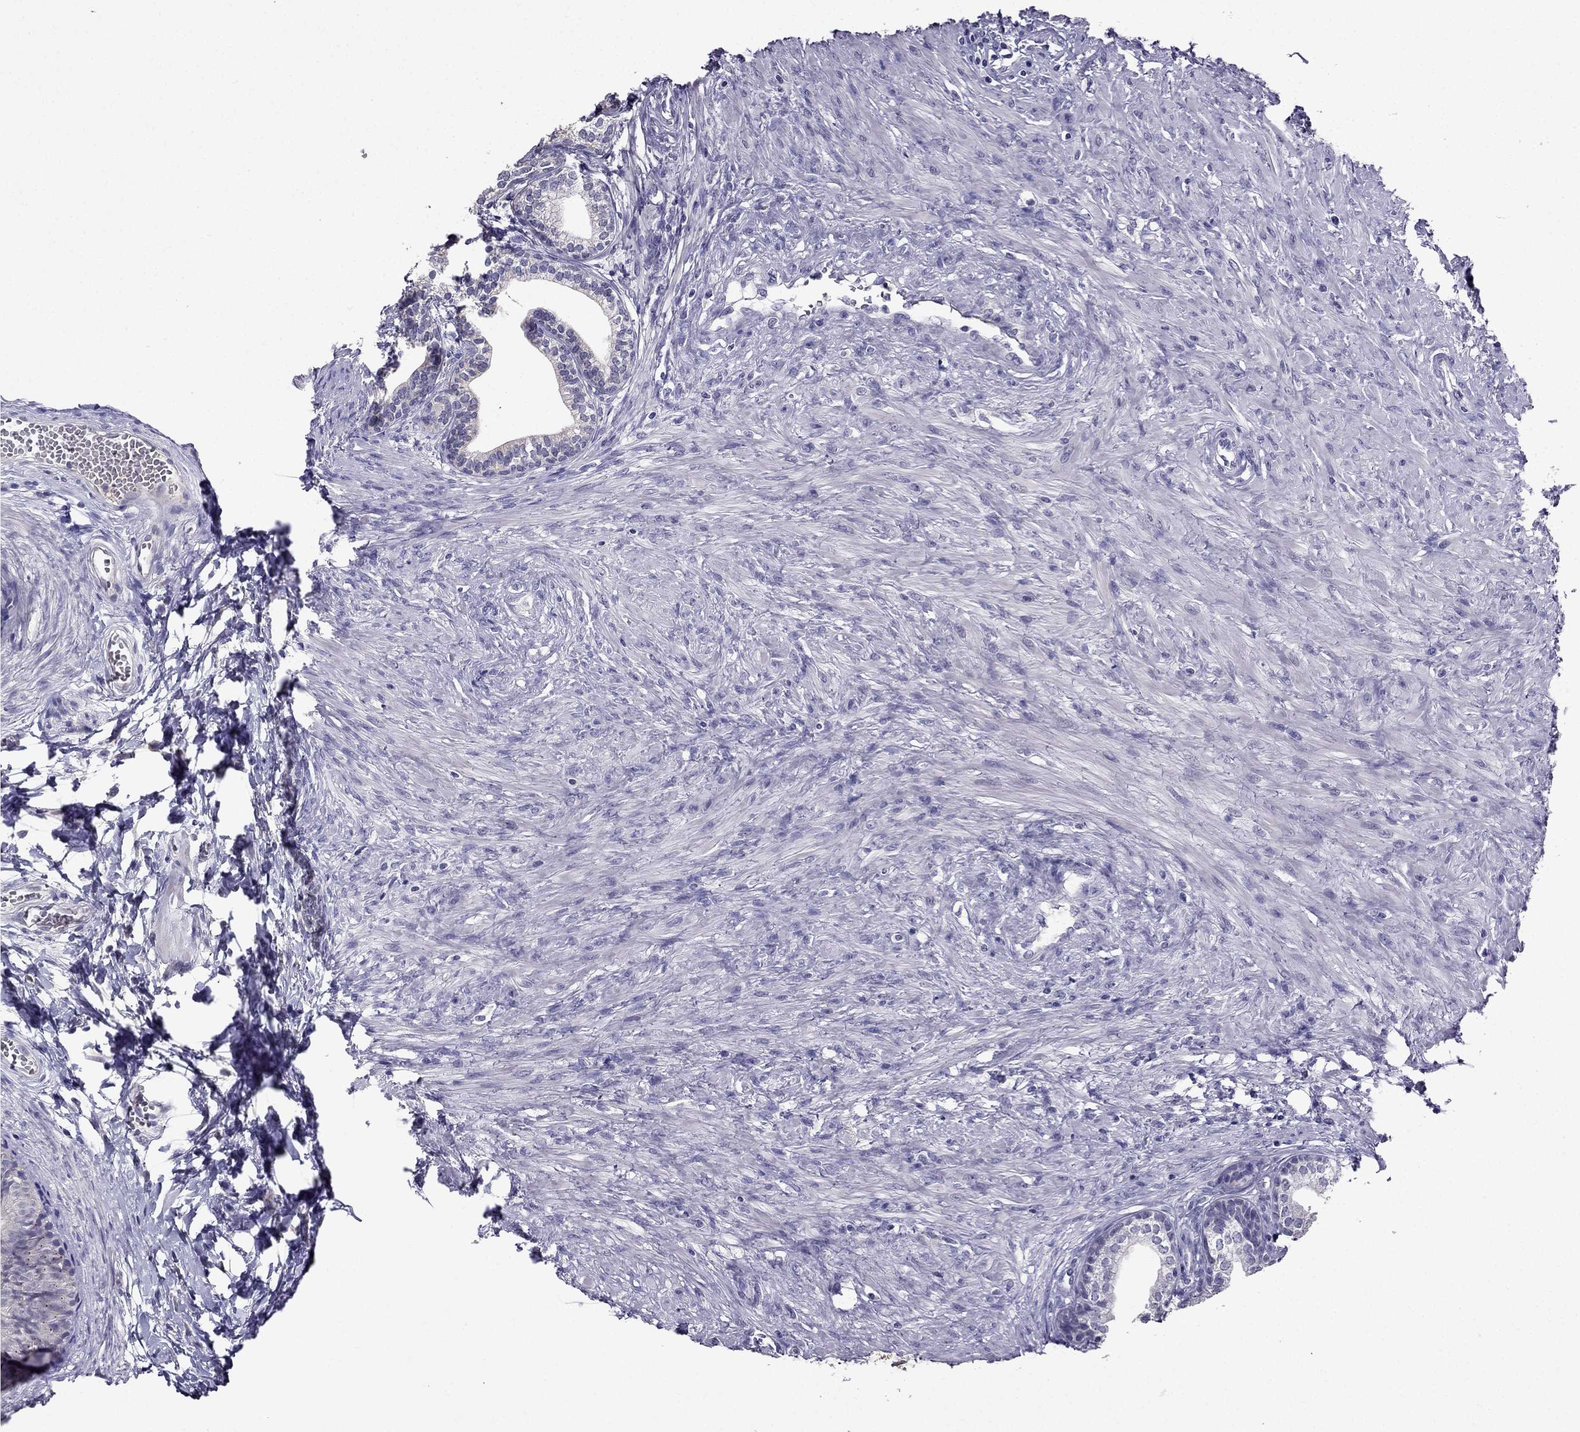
{"staining": {"intensity": "negative", "quantity": "none", "location": "none"}, "tissue": "prostate", "cell_type": "Glandular cells", "image_type": "normal", "snomed": [{"axis": "morphology", "description": "Normal tissue, NOS"}, {"axis": "topography", "description": "Prostate"}], "caption": "Photomicrograph shows no protein expression in glandular cells of unremarkable prostate. Brightfield microscopy of immunohistochemistry (IHC) stained with DAB (3,3'-diaminobenzidine) (brown) and hematoxylin (blue), captured at high magnification.", "gene": "DUSP15", "patient": {"sex": "male", "age": 65}}